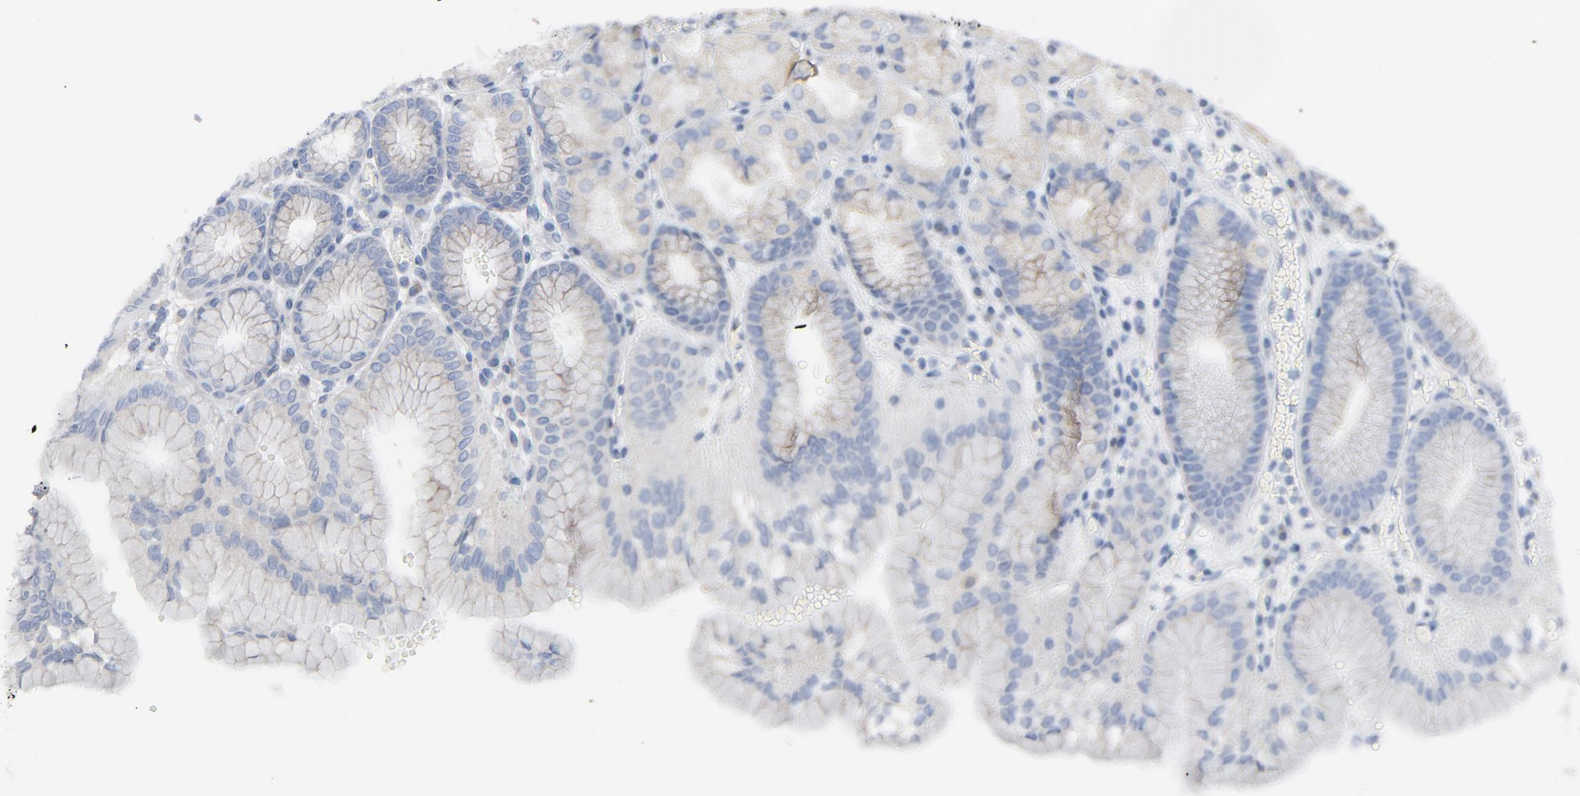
{"staining": {"intensity": "weak", "quantity": "25%-75%", "location": "cytoplasmic/membranous"}, "tissue": "stomach", "cell_type": "Glandular cells", "image_type": "normal", "snomed": [{"axis": "morphology", "description": "Normal tissue, NOS"}, {"axis": "topography", "description": "Stomach, upper"}, {"axis": "topography", "description": "Stomach"}], "caption": "High-magnification brightfield microscopy of benign stomach stained with DAB (3,3'-diaminobenzidine) (brown) and counterstained with hematoxylin (blue). glandular cells exhibit weak cytoplasmic/membranous staining is present in about25%-75% of cells.", "gene": "C14orf119", "patient": {"sex": "male", "age": 76}}